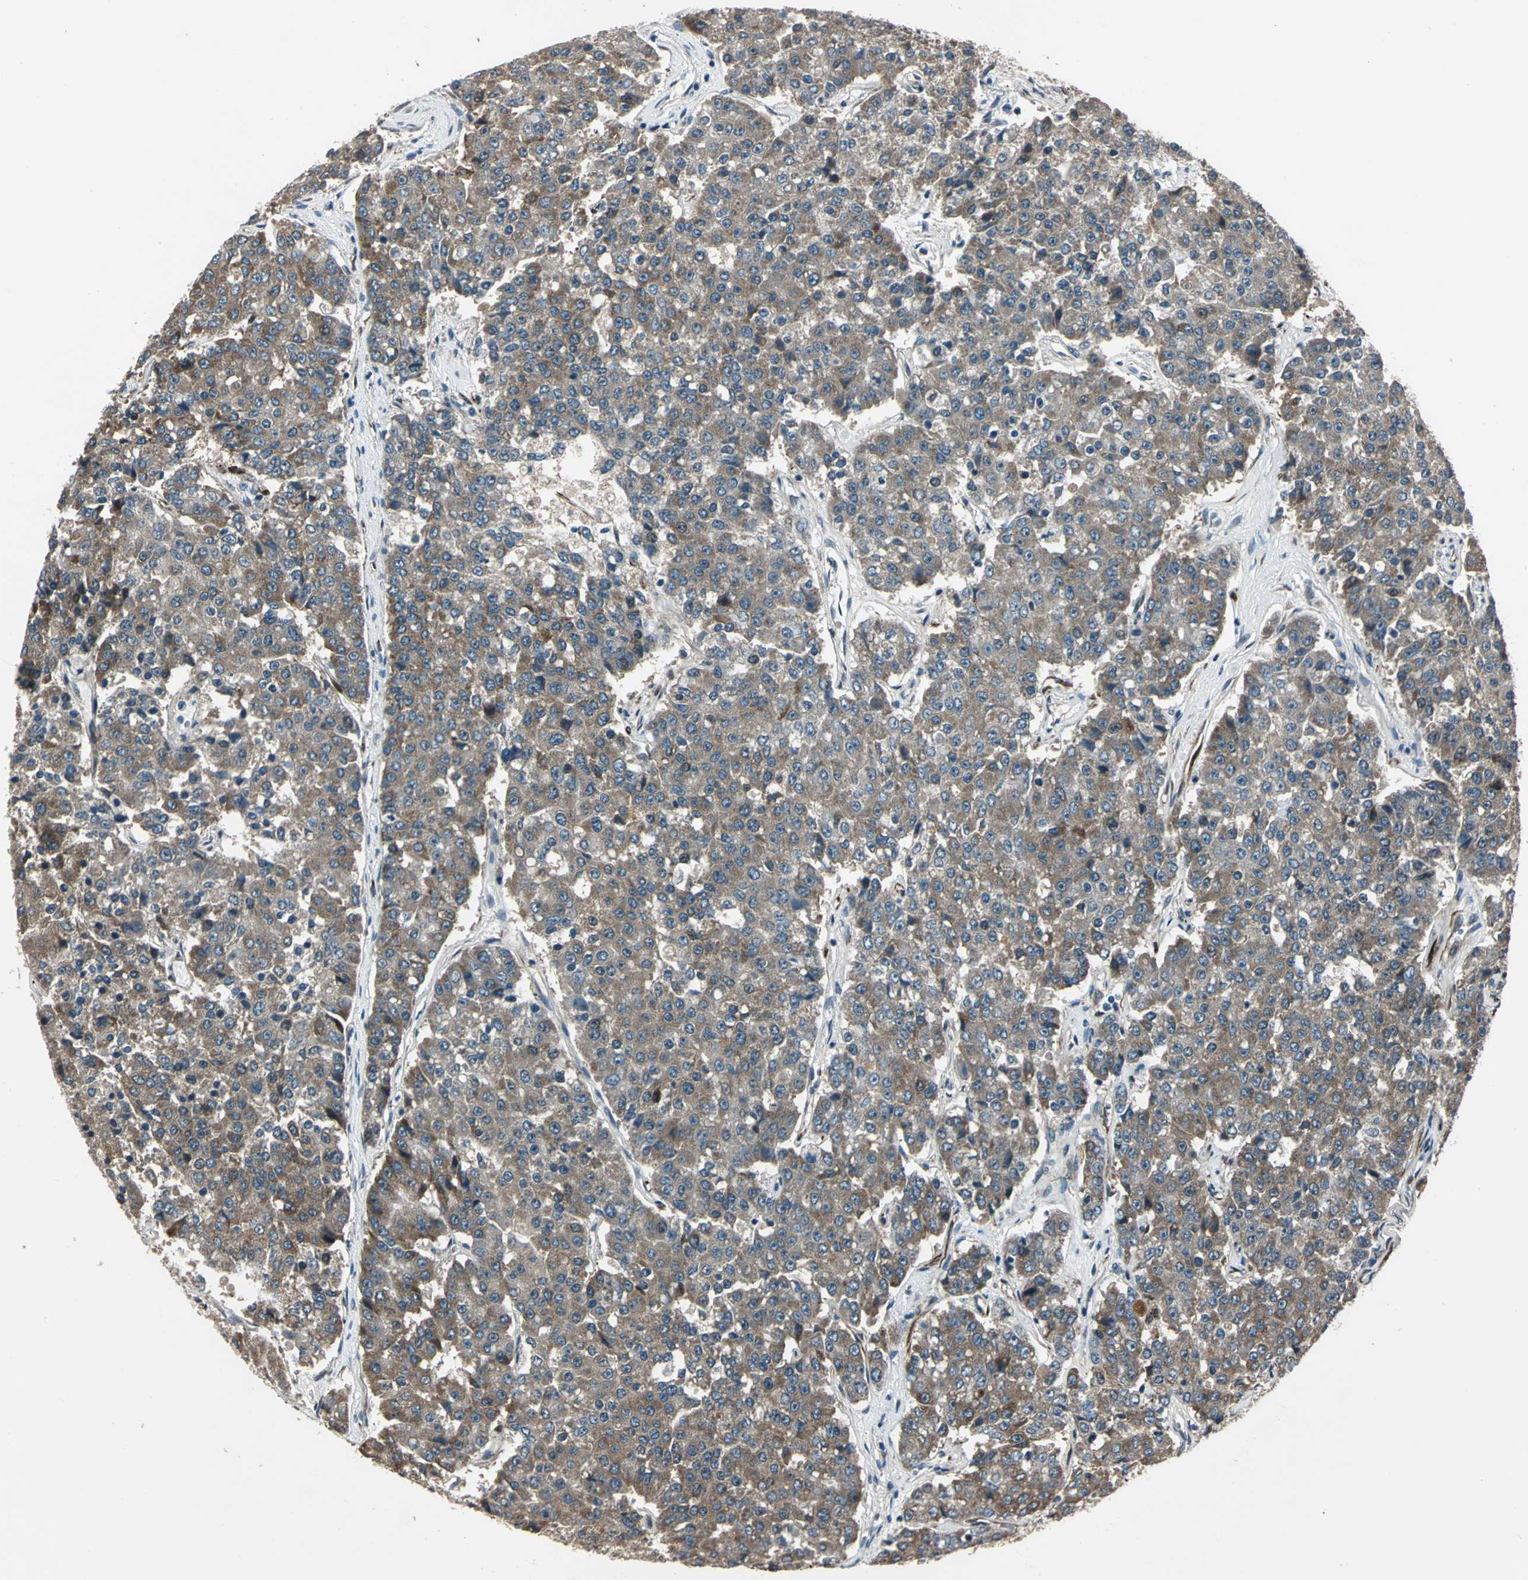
{"staining": {"intensity": "moderate", "quantity": ">75%", "location": "cytoplasmic/membranous"}, "tissue": "pancreatic cancer", "cell_type": "Tumor cells", "image_type": "cancer", "snomed": [{"axis": "morphology", "description": "Adenocarcinoma, NOS"}, {"axis": "topography", "description": "Pancreas"}], "caption": "Pancreatic adenocarcinoma was stained to show a protein in brown. There is medium levels of moderate cytoplasmic/membranous staining in about >75% of tumor cells.", "gene": "EXD2", "patient": {"sex": "male", "age": 50}}